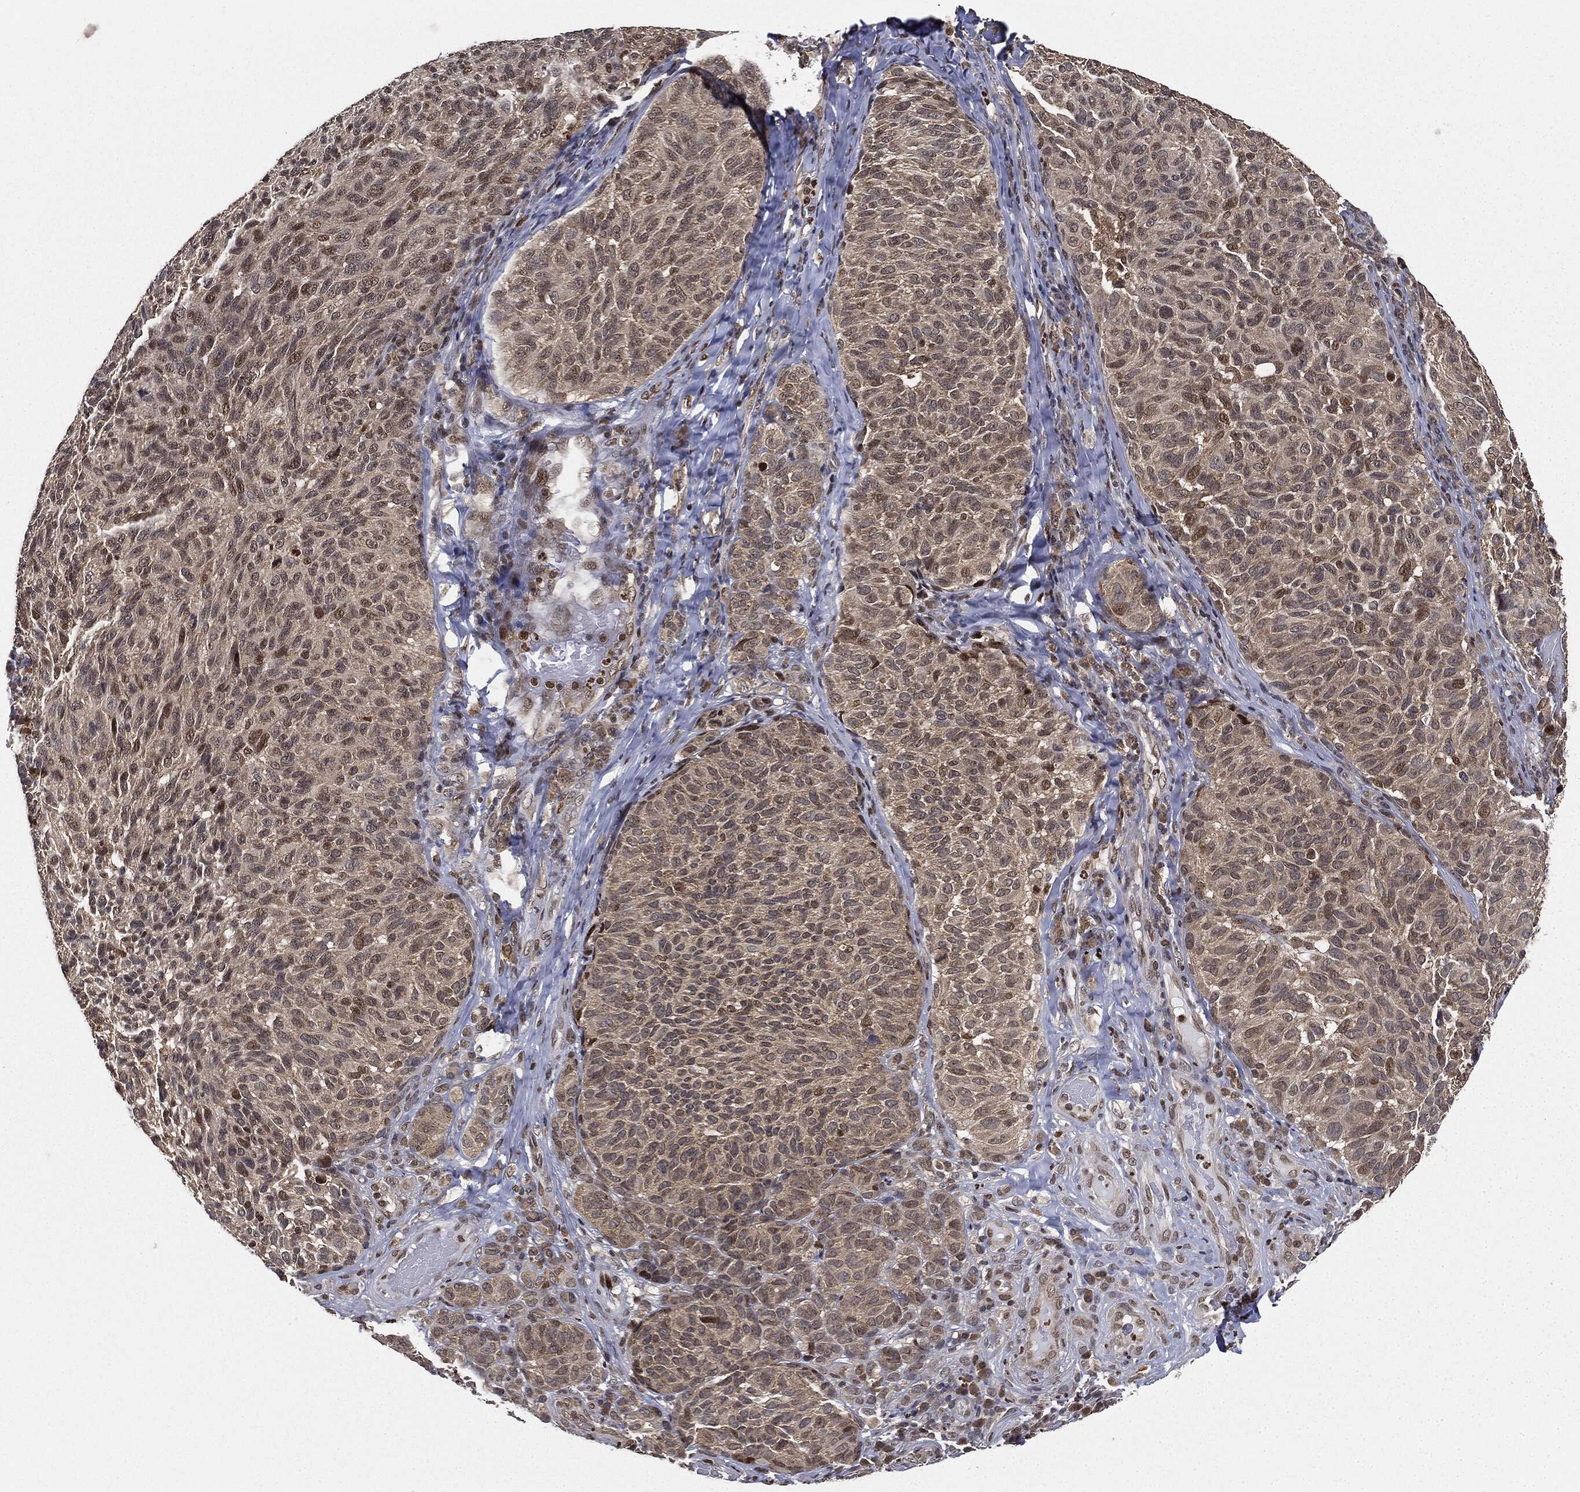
{"staining": {"intensity": "moderate", "quantity": "<25%", "location": "nuclear"}, "tissue": "melanoma", "cell_type": "Tumor cells", "image_type": "cancer", "snomed": [{"axis": "morphology", "description": "Malignant melanoma, NOS"}, {"axis": "topography", "description": "Skin"}], "caption": "There is low levels of moderate nuclear positivity in tumor cells of melanoma, as demonstrated by immunohistochemical staining (brown color).", "gene": "TBC1D22A", "patient": {"sex": "female", "age": 73}}